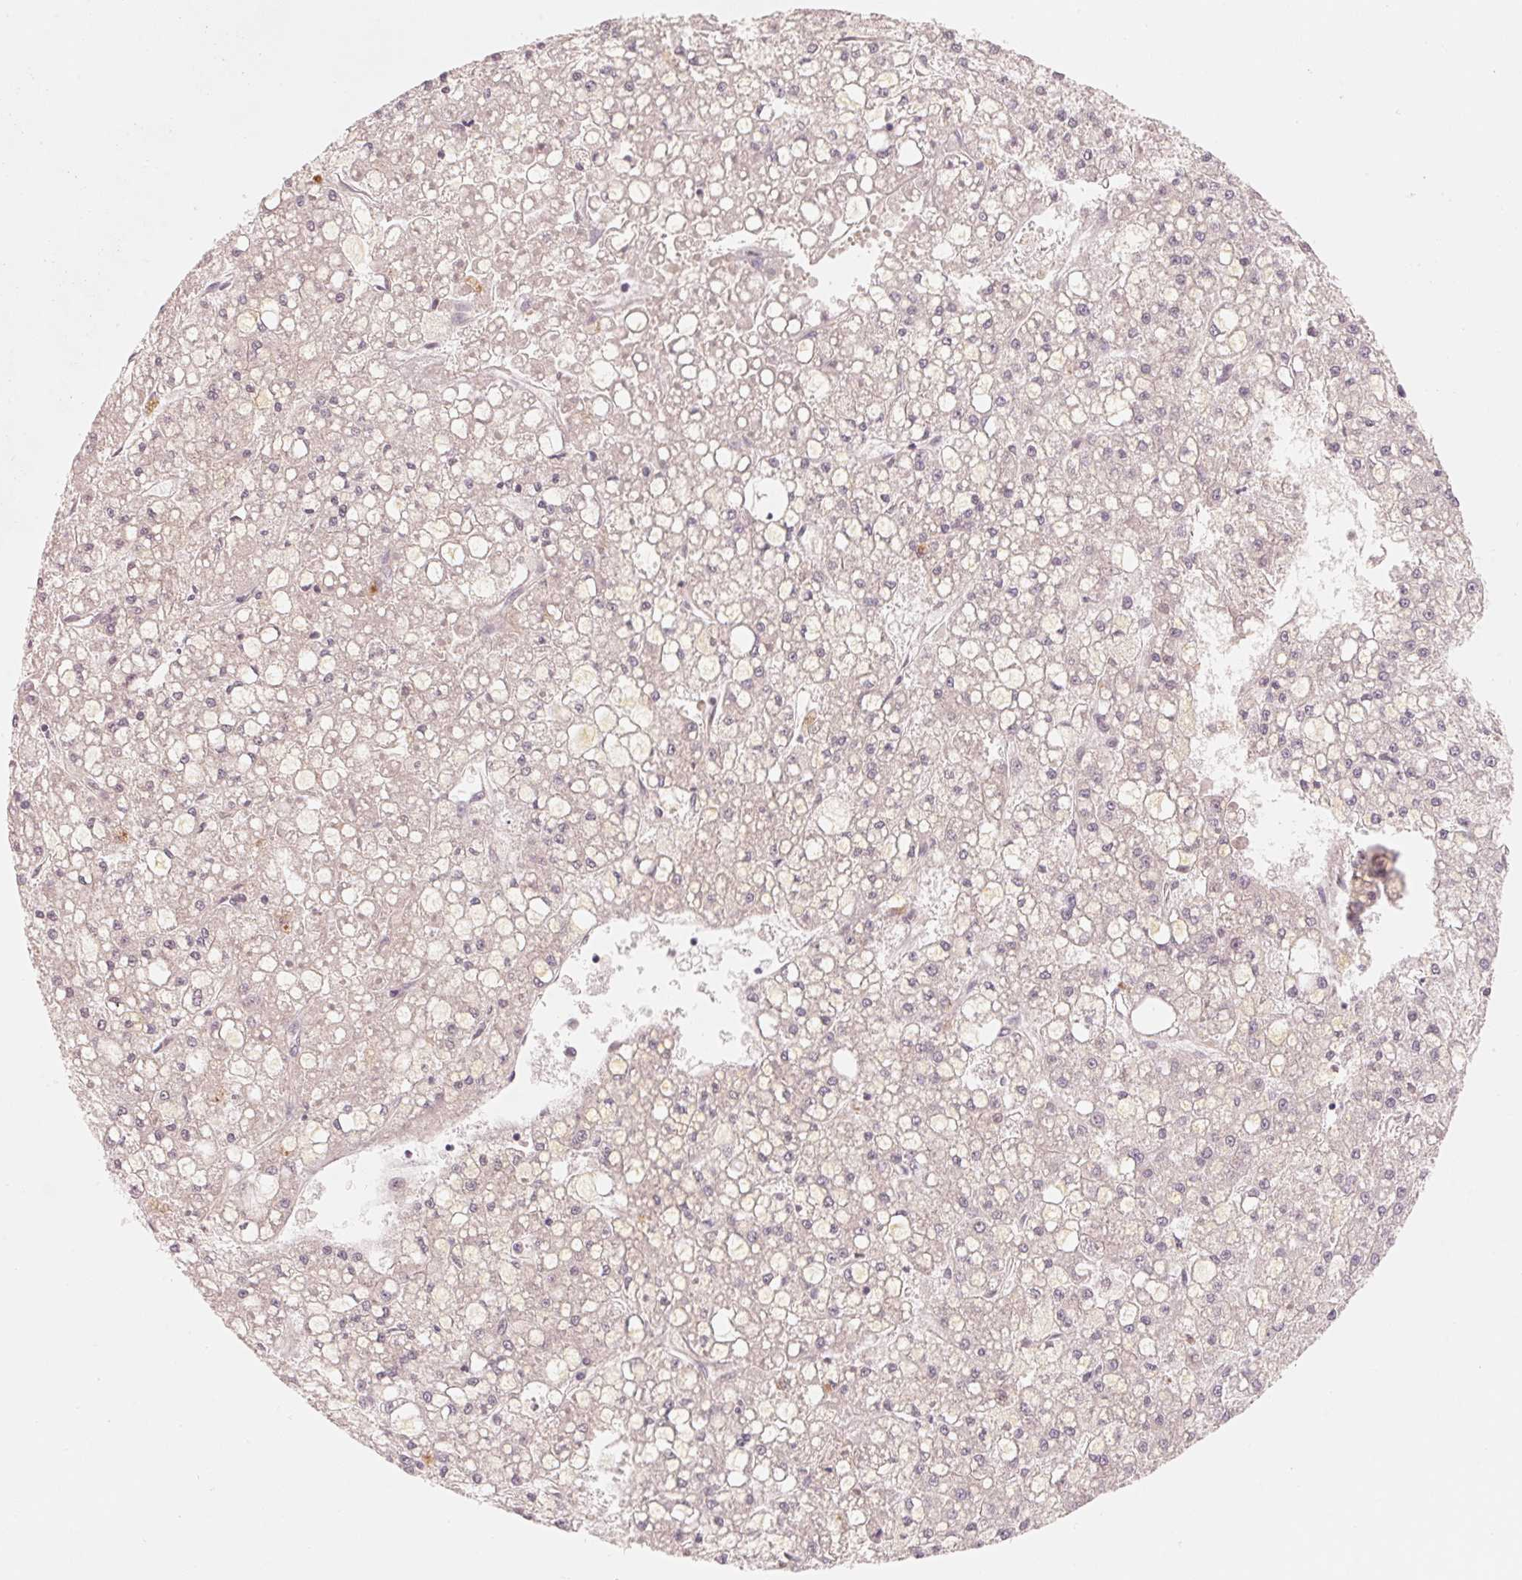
{"staining": {"intensity": "negative", "quantity": "none", "location": "none"}, "tissue": "liver cancer", "cell_type": "Tumor cells", "image_type": "cancer", "snomed": [{"axis": "morphology", "description": "Carcinoma, Hepatocellular, NOS"}, {"axis": "topography", "description": "Liver"}], "caption": "The IHC image has no significant positivity in tumor cells of liver hepatocellular carcinoma tissue.", "gene": "CFHR2", "patient": {"sex": "male", "age": 67}}